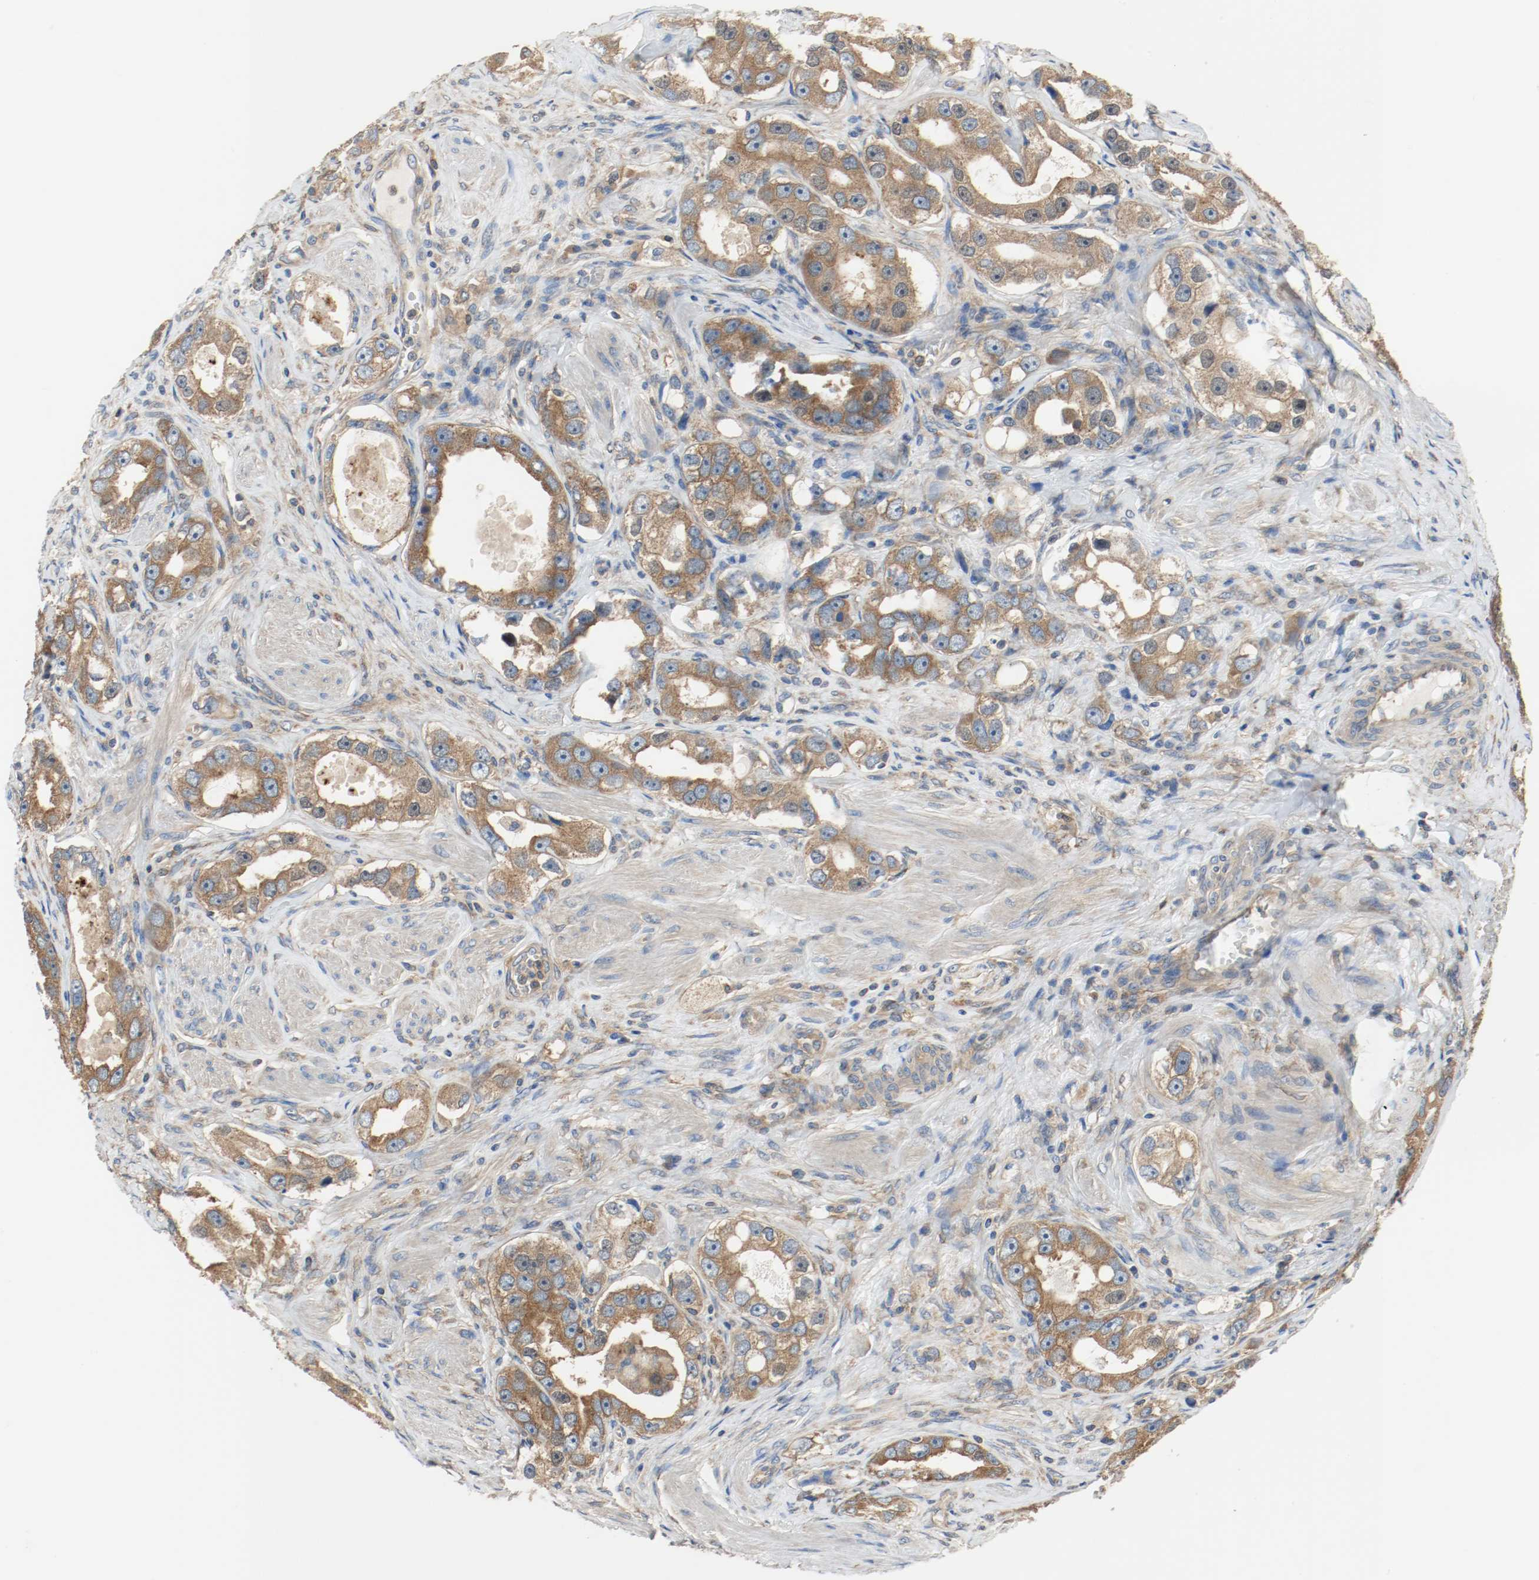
{"staining": {"intensity": "strong", "quantity": ">75%", "location": "cytoplasmic/membranous"}, "tissue": "prostate cancer", "cell_type": "Tumor cells", "image_type": "cancer", "snomed": [{"axis": "morphology", "description": "Adenocarcinoma, High grade"}, {"axis": "topography", "description": "Prostate"}], "caption": "Immunohistochemistry (IHC) (DAB) staining of human prostate cancer (high-grade adenocarcinoma) demonstrates strong cytoplasmic/membranous protein expression in approximately >75% of tumor cells.", "gene": "HGS", "patient": {"sex": "male", "age": 63}}